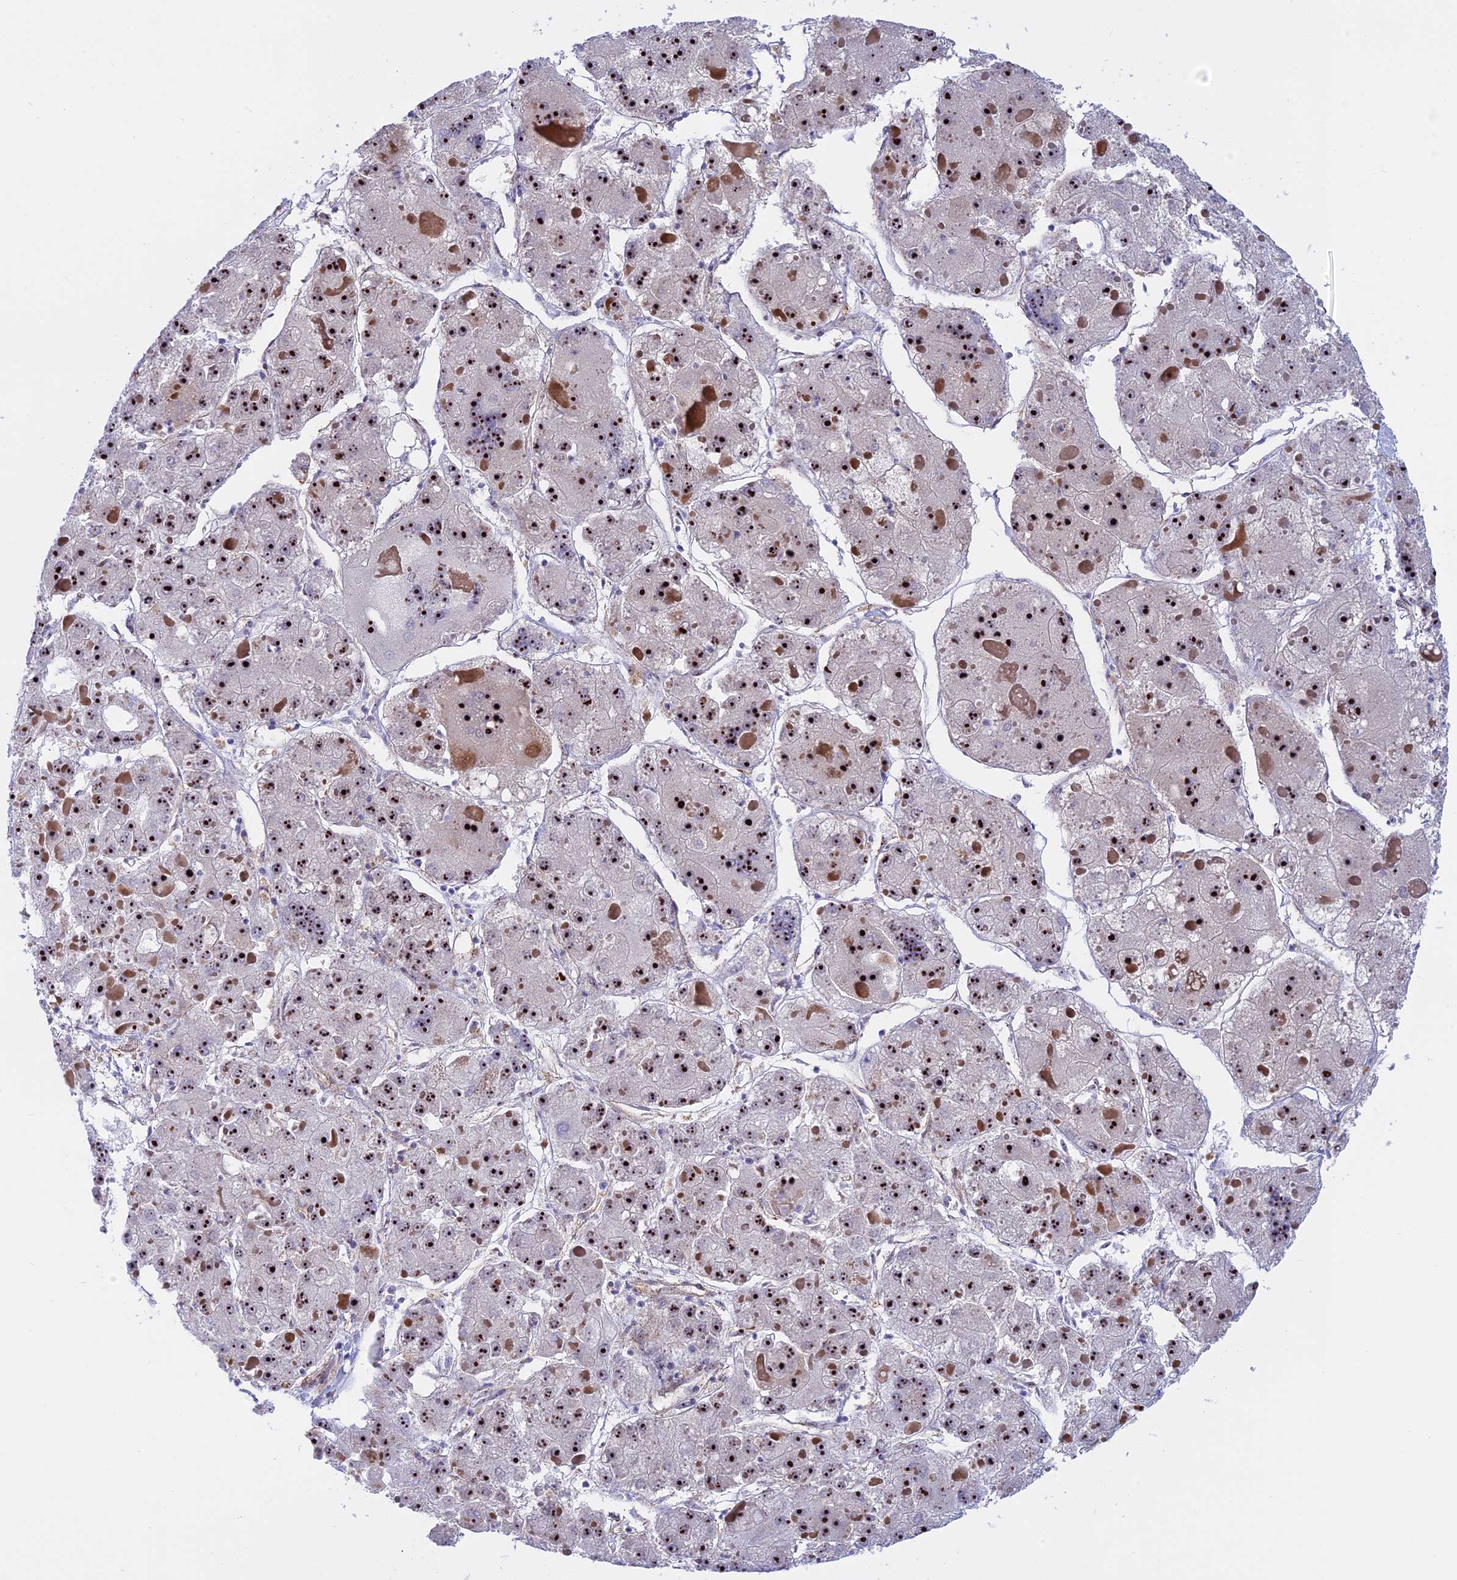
{"staining": {"intensity": "strong", "quantity": ">75%", "location": "nuclear"}, "tissue": "liver cancer", "cell_type": "Tumor cells", "image_type": "cancer", "snomed": [{"axis": "morphology", "description": "Carcinoma, Hepatocellular, NOS"}, {"axis": "topography", "description": "Liver"}], "caption": "Immunohistochemical staining of human liver cancer (hepatocellular carcinoma) exhibits high levels of strong nuclear positivity in approximately >75% of tumor cells.", "gene": "DBNDD1", "patient": {"sex": "female", "age": 73}}